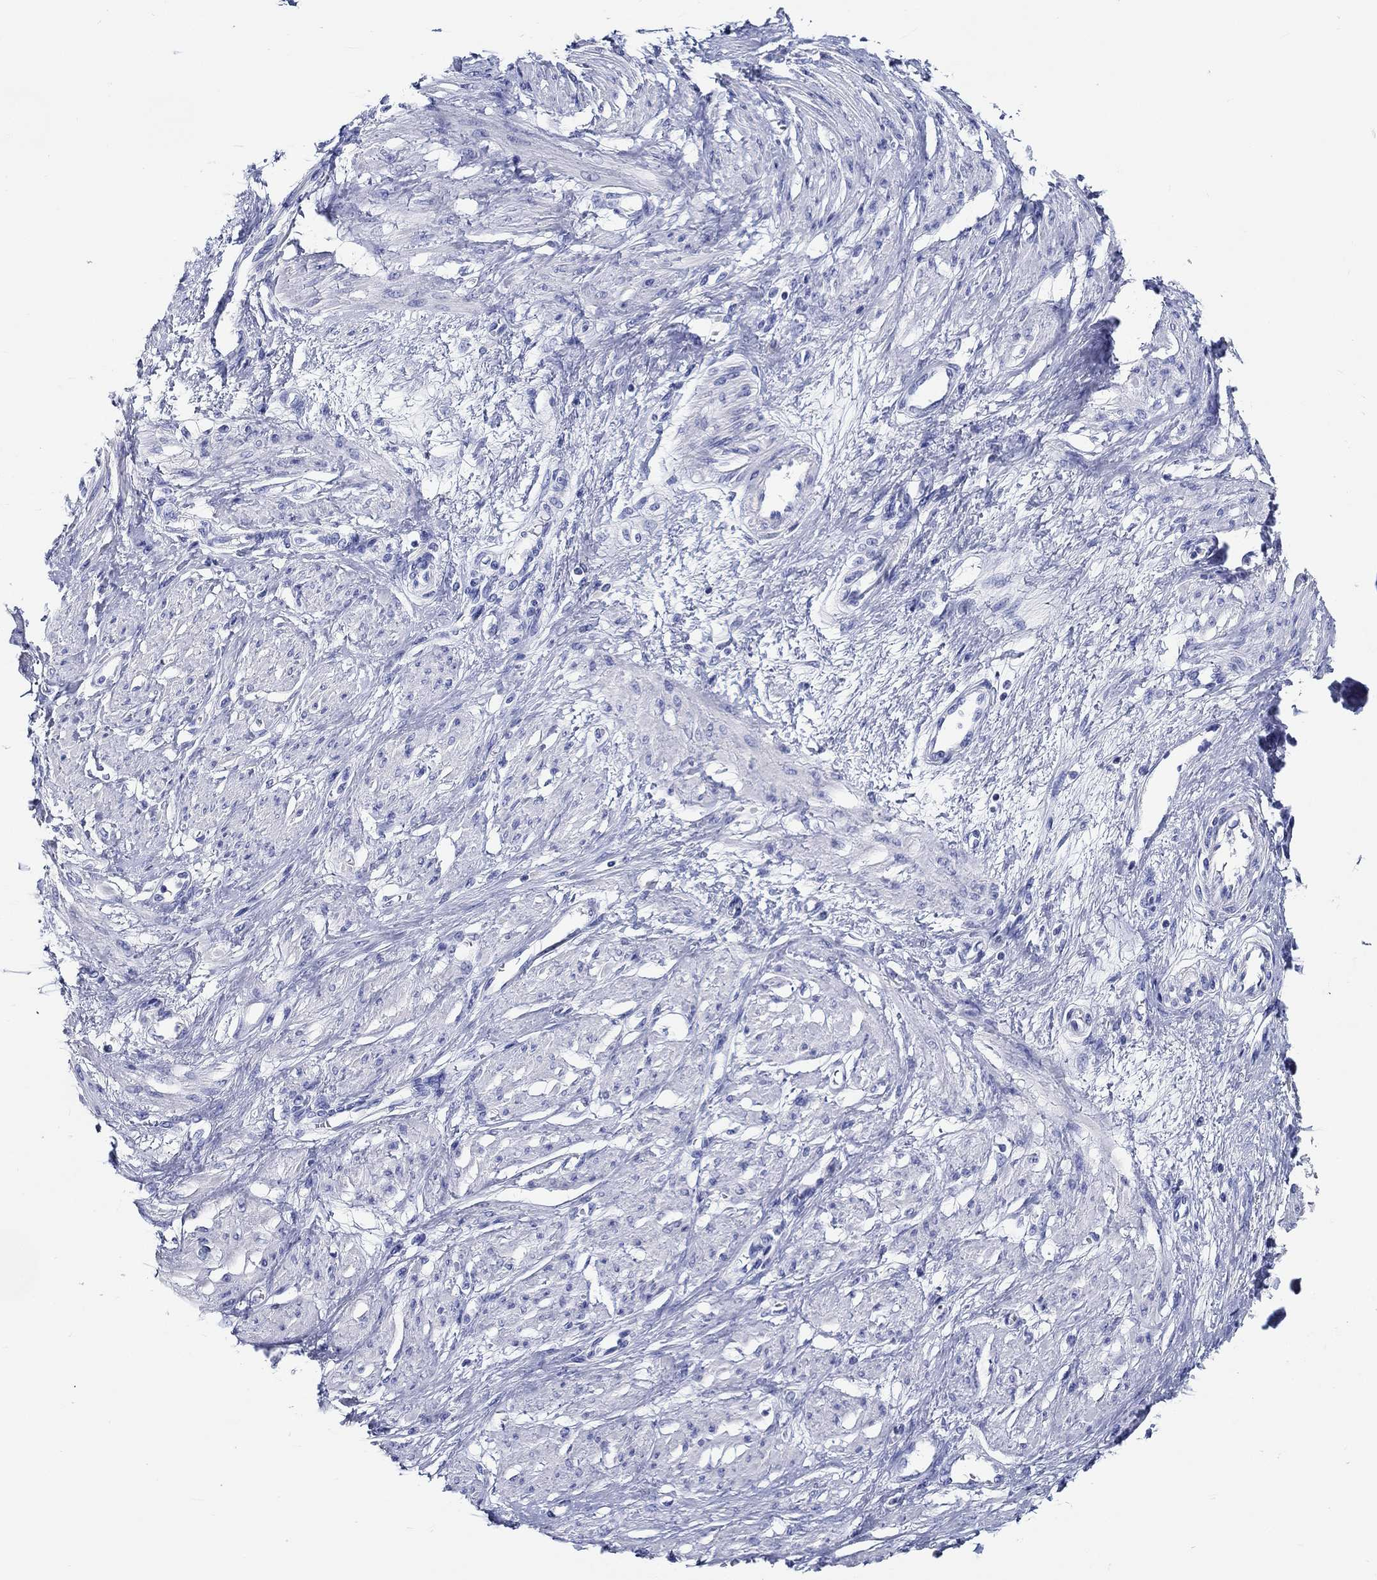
{"staining": {"intensity": "negative", "quantity": "none", "location": "none"}, "tissue": "smooth muscle", "cell_type": "Smooth muscle cells", "image_type": "normal", "snomed": [{"axis": "morphology", "description": "Normal tissue, NOS"}, {"axis": "topography", "description": "Smooth muscle"}, {"axis": "topography", "description": "Uterus"}], "caption": "IHC of unremarkable smooth muscle reveals no positivity in smooth muscle cells.", "gene": "FBXO2", "patient": {"sex": "female", "age": 39}}